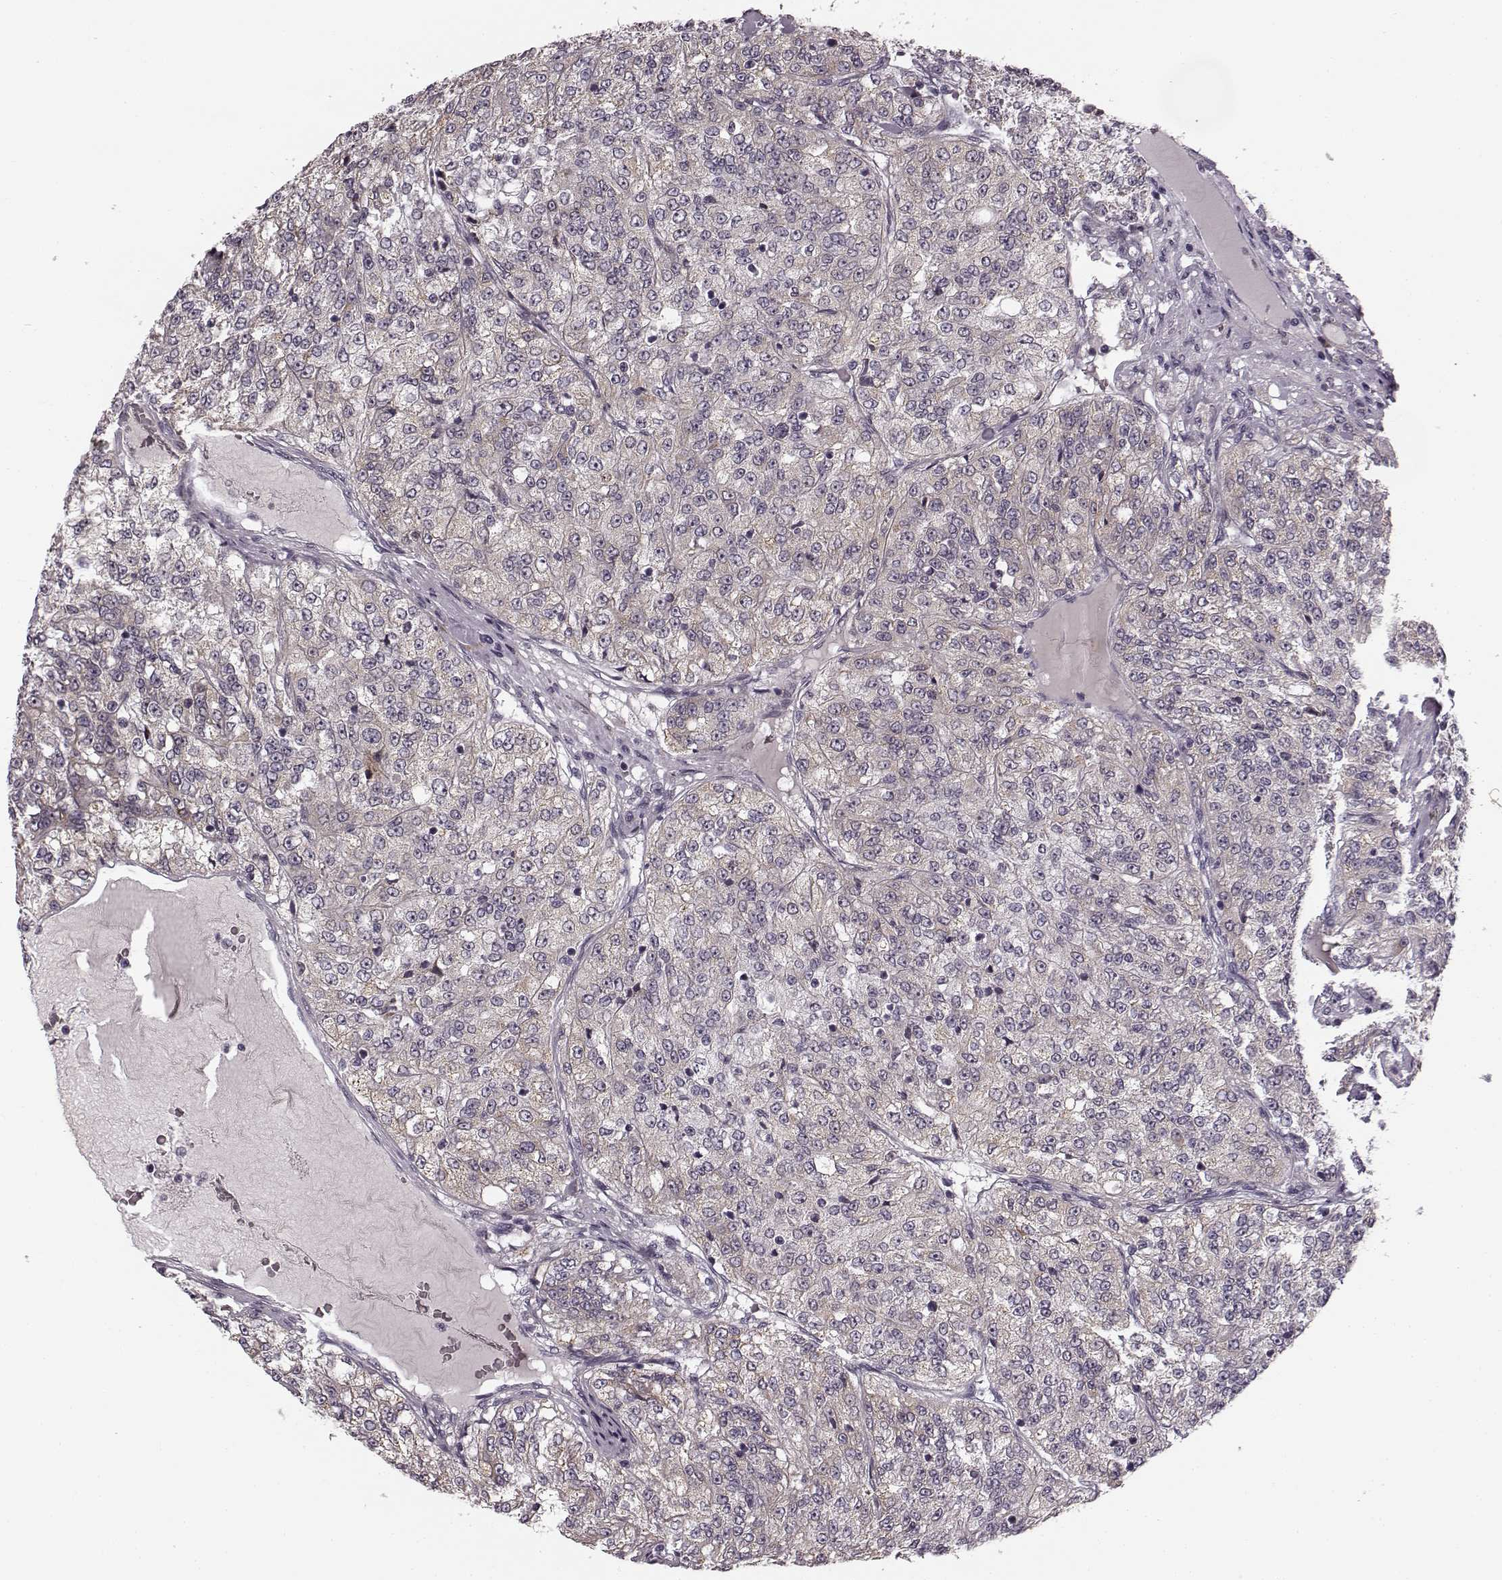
{"staining": {"intensity": "weak", "quantity": "25%-75%", "location": "cytoplasmic/membranous"}, "tissue": "renal cancer", "cell_type": "Tumor cells", "image_type": "cancer", "snomed": [{"axis": "morphology", "description": "Adenocarcinoma, NOS"}, {"axis": "topography", "description": "Kidney"}], "caption": "Protein staining exhibits weak cytoplasmic/membranous positivity in approximately 25%-75% of tumor cells in adenocarcinoma (renal).", "gene": "FAM234B", "patient": {"sex": "female", "age": 63}}